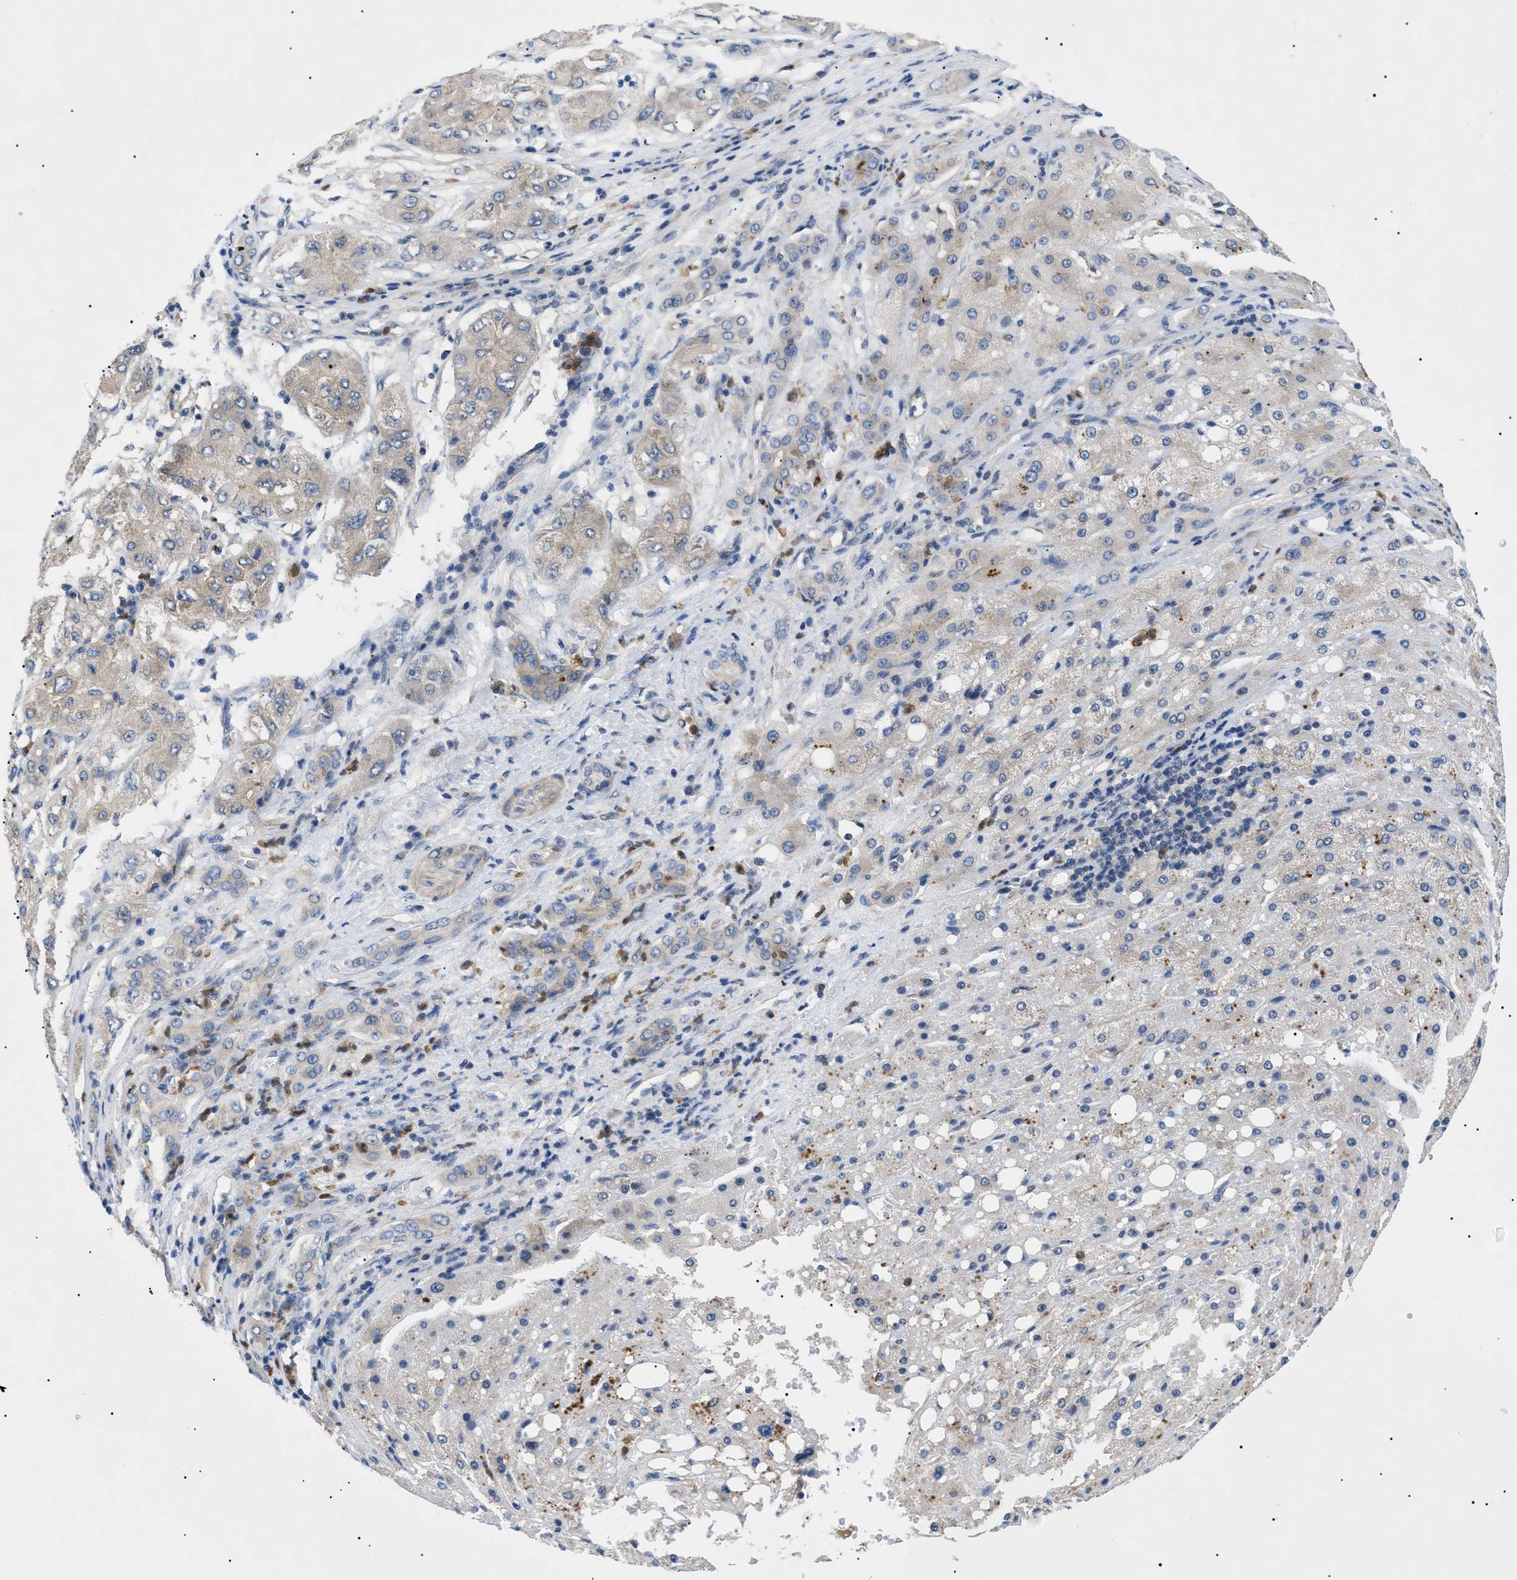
{"staining": {"intensity": "weak", "quantity": ">75%", "location": "cytoplasmic/membranous"}, "tissue": "liver cancer", "cell_type": "Tumor cells", "image_type": "cancer", "snomed": [{"axis": "morphology", "description": "Carcinoma, Hepatocellular, NOS"}, {"axis": "topography", "description": "Liver"}], "caption": "IHC micrograph of neoplastic tissue: human liver cancer stained using immunohistochemistry reveals low levels of weak protein expression localized specifically in the cytoplasmic/membranous of tumor cells, appearing as a cytoplasmic/membranous brown color.", "gene": "RIPK1", "patient": {"sex": "male", "age": 80}}